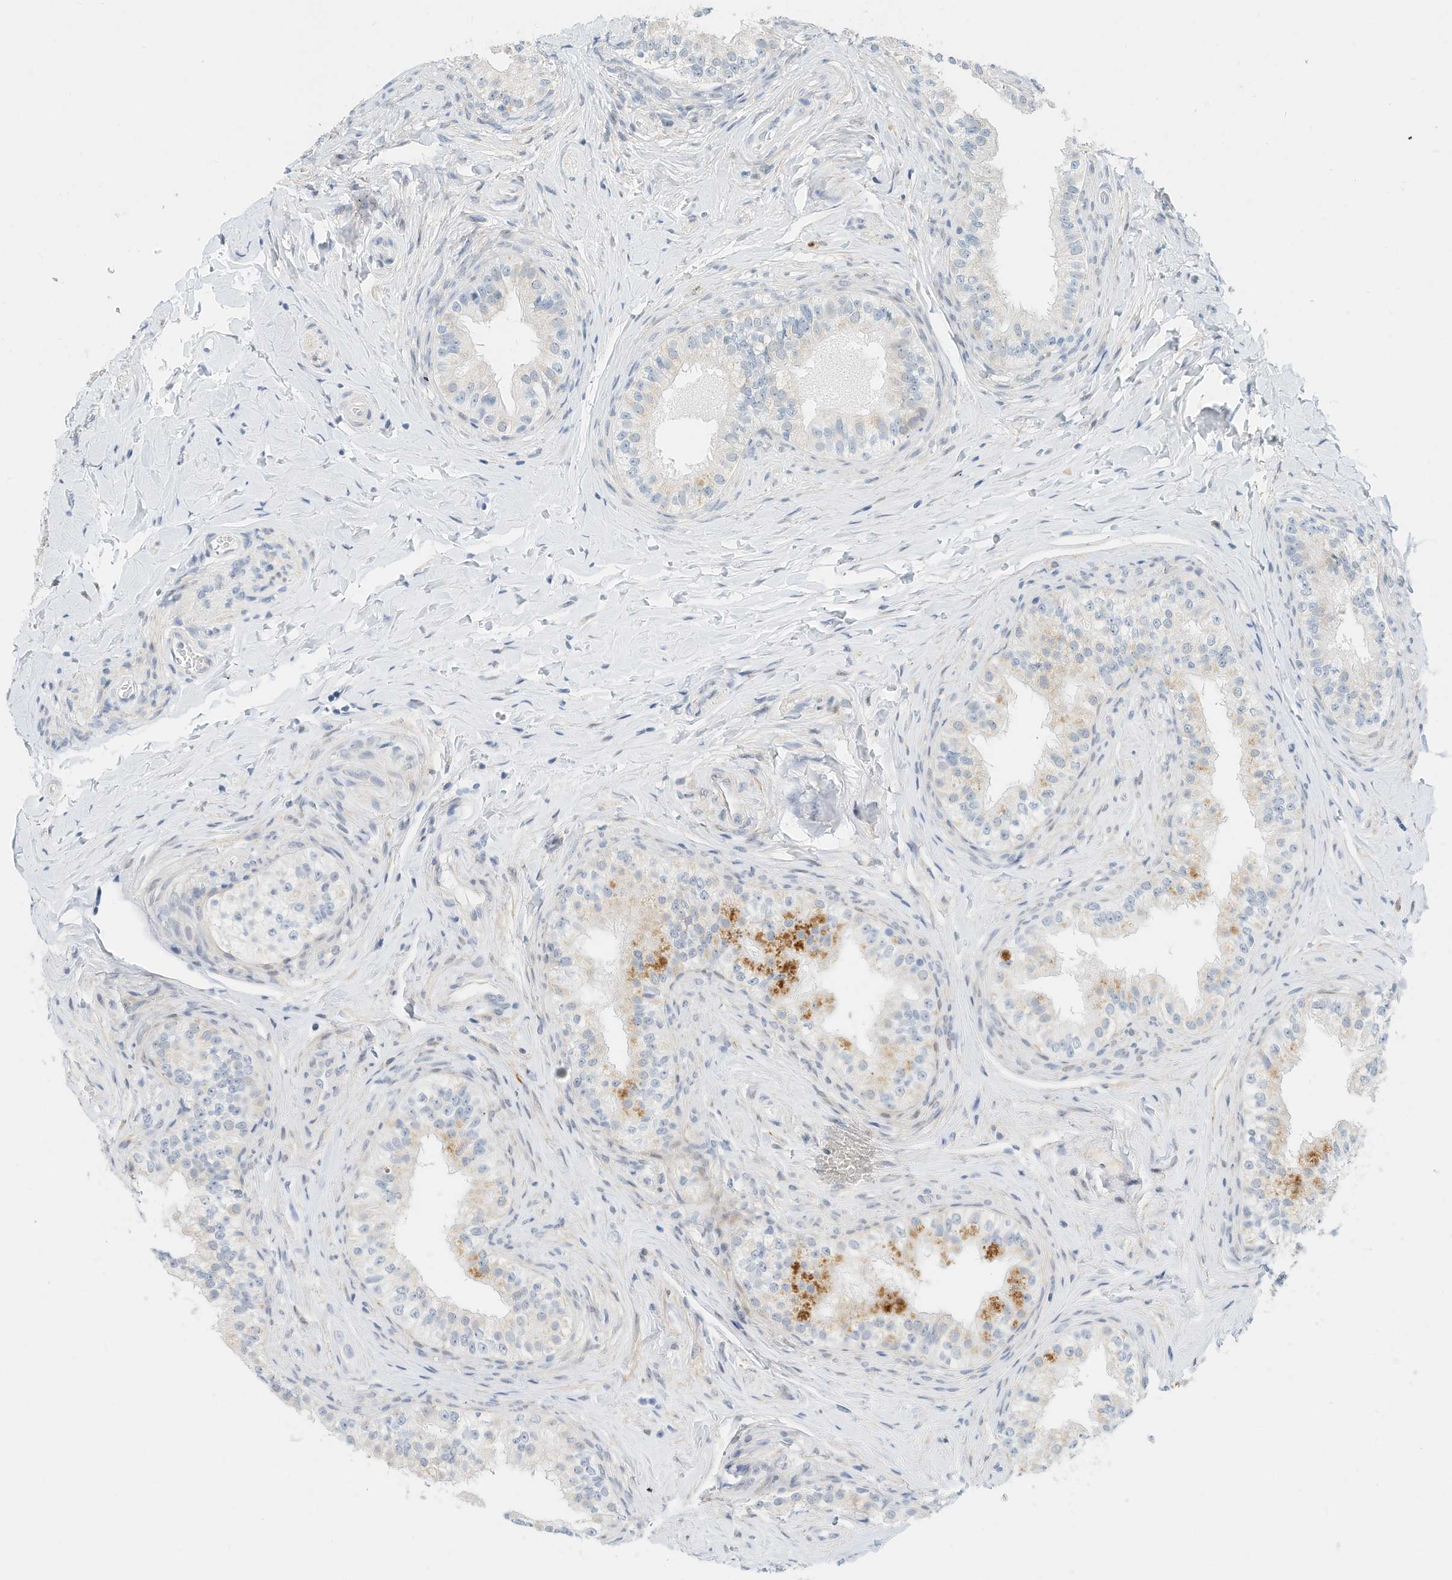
{"staining": {"intensity": "weak", "quantity": "<25%", "location": "nuclear"}, "tissue": "epididymis", "cell_type": "Glandular cells", "image_type": "normal", "snomed": [{"axis": "morphology", "description": "Normal tissue, NOS"}, {"axis": "topography", "description": "Epididymis"}], "caption": "High power microscopy histopathology image of an IHC photomicrograph of unremarkable epididymis, revealing no significant positivity in glandular cells. (DAB immunohistochemistry (IHC) visualized using brightfield microscopy, high magnification).", "gene": "ARHGAP28", "patient": {"sex": "male", "age": 49}}